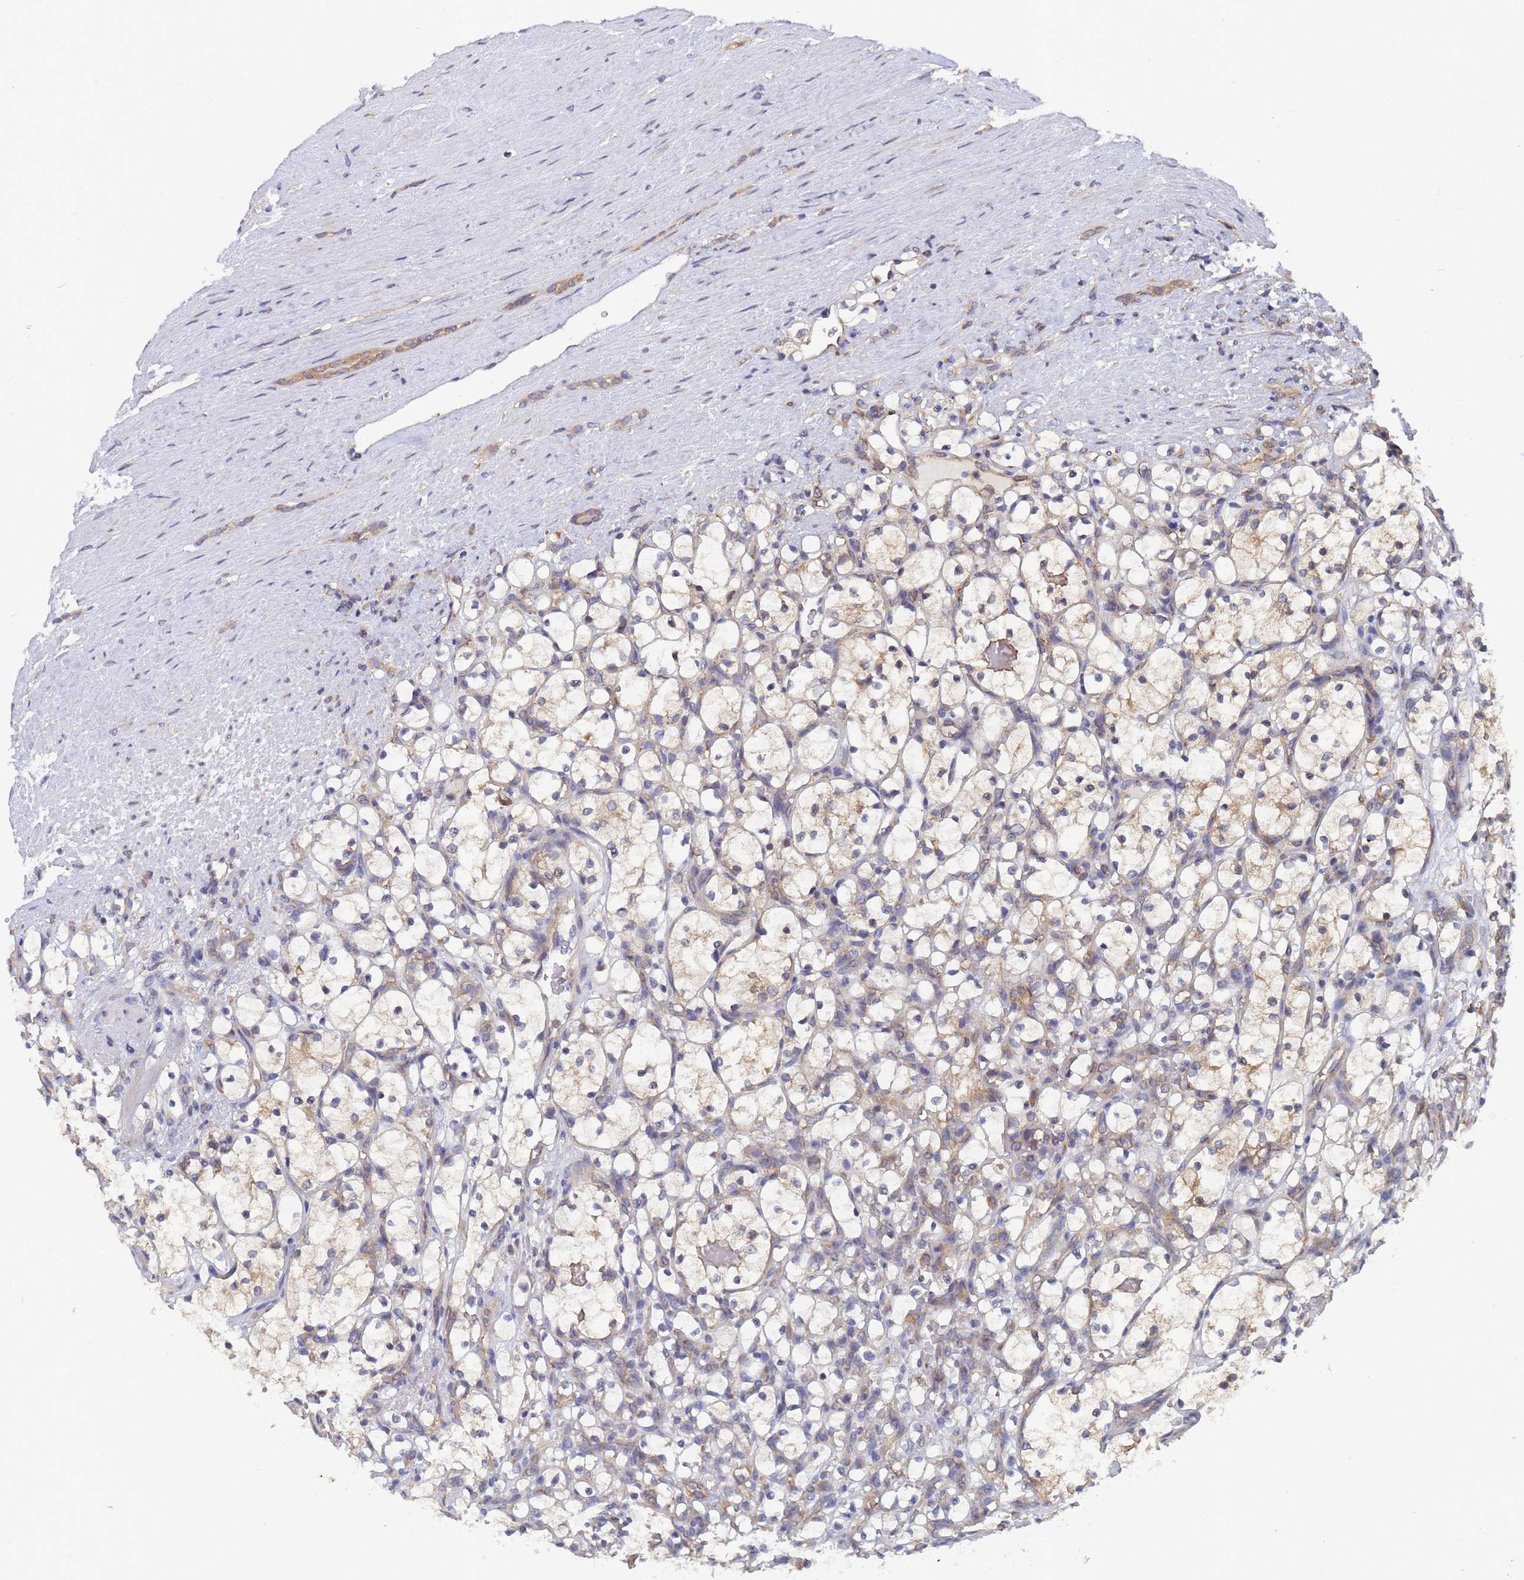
{"staining": {"intensity": "moderate", "quantity": "<25%", "location": "cytoplasmic/membranous"}, "tissue": "renal cancer", "cell_type": "Tumor cells", "image_type": "cancer", "snomed": [{"axis": "morphology", "description": "Adenocarcinoma, NOS"}, {"axis": "topography", "description": "Kidney"}], "caption": "High-magnification brightfield microscopy of renal cancer stained with DAB (3,3'-diaminobenzidine) (brown) and counterstained with hematoxylin (blue). tumor cells exhibit moderate cytoplasmic/membranous staining is present in approximately<25% of cells. The protein is shown in brown color, while the nuclei are stained blue.", "gene": "ALS2CL", "patient": {"sex": "female", "age": 69}}